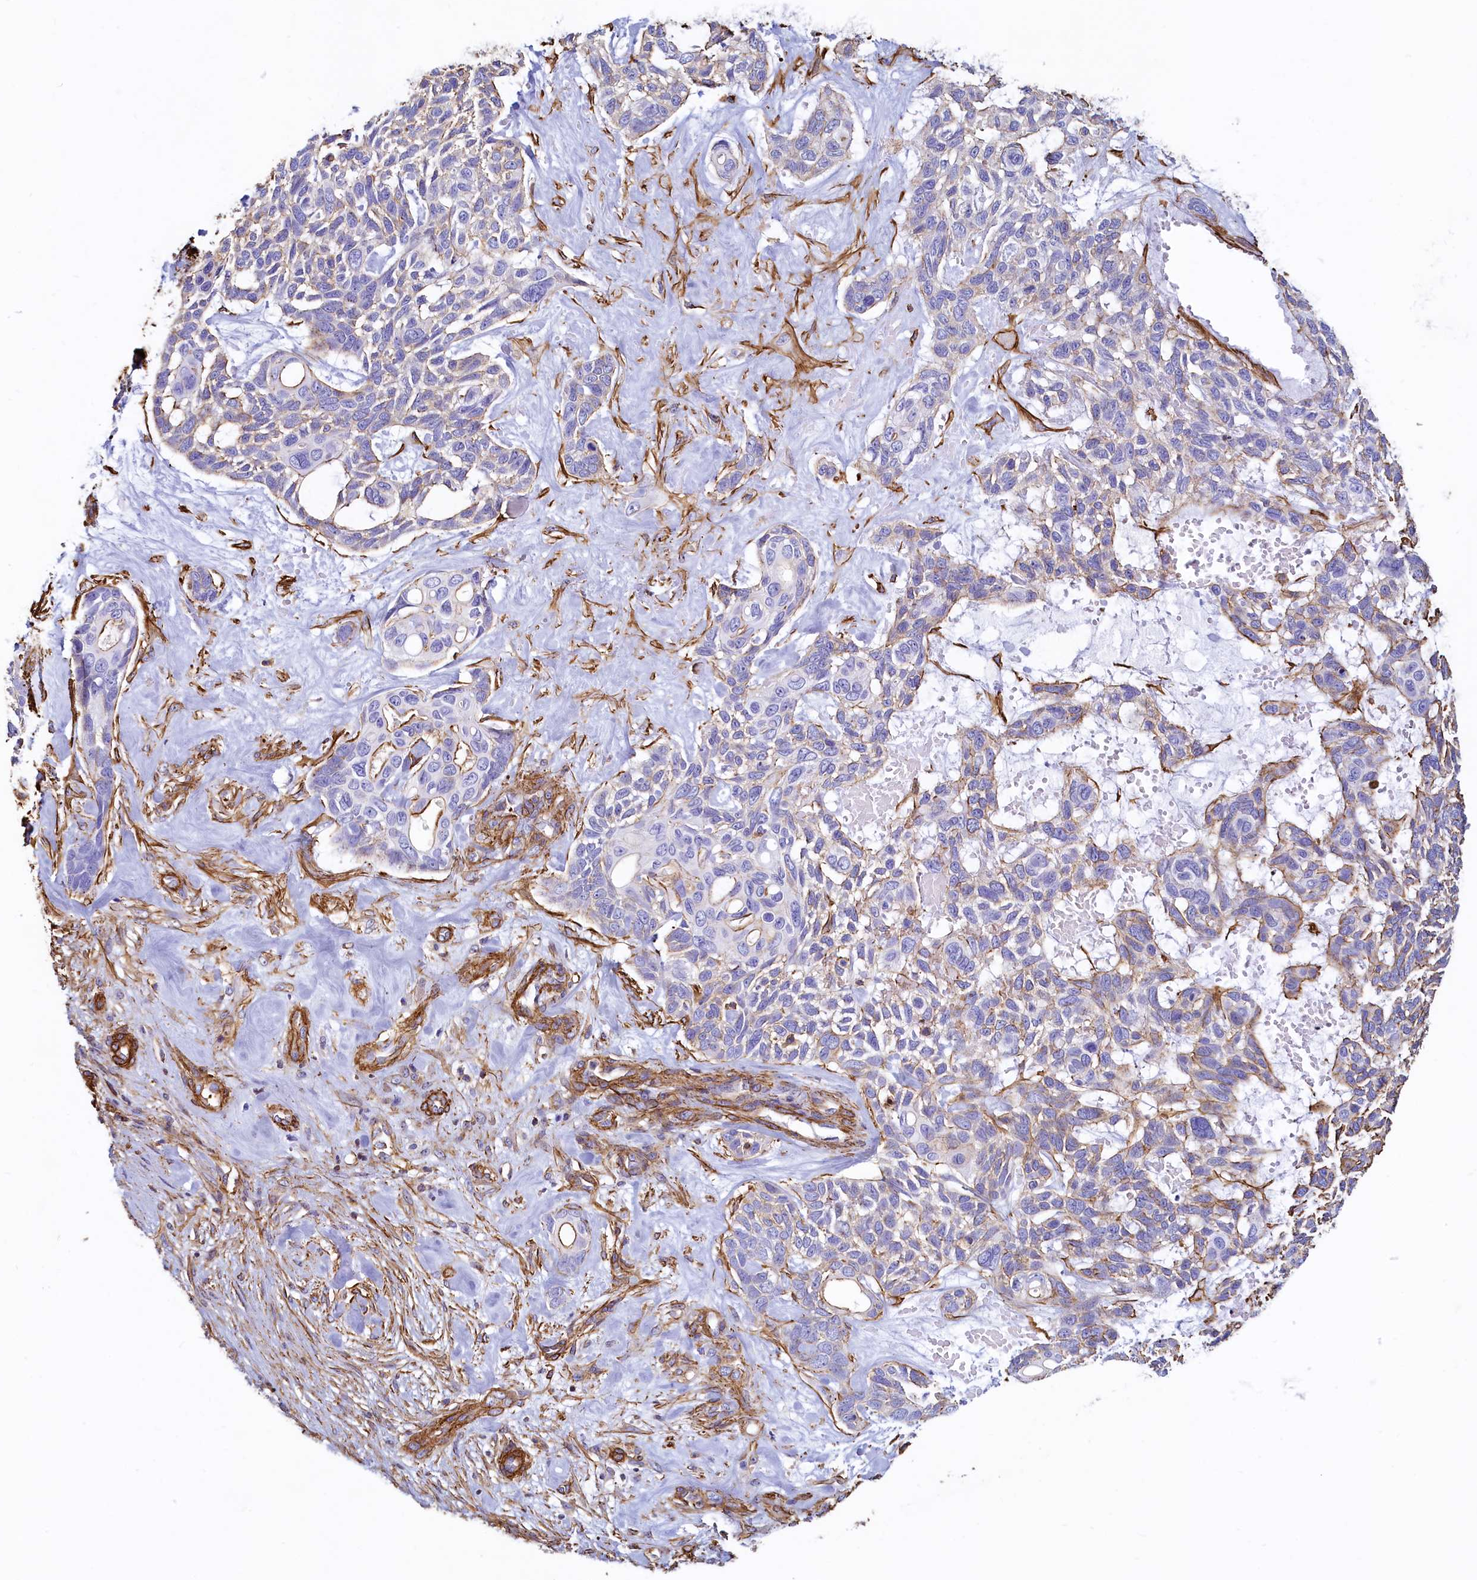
{"staining": {"intensity": "moderate", "quantity": "25%-75%", "location": "cytoplasmic/membranous"}, "tissue": "skin cancer", "cell_type": "Tumor cells", "image_type": "cancer", "snomed": [{"axis": "morphology", "description": "Basal cell carcinoma"}, {"axis": "topography", "description": "Skin"}], "caption": "A photomicrograph of skin basal cell carcinoma stained for a protein demonstrates moderate cytoplasmic/membranous brown staining in tumor cells.", "gene": "THBS1", "patient": {"sex": "male", "age": 88}}